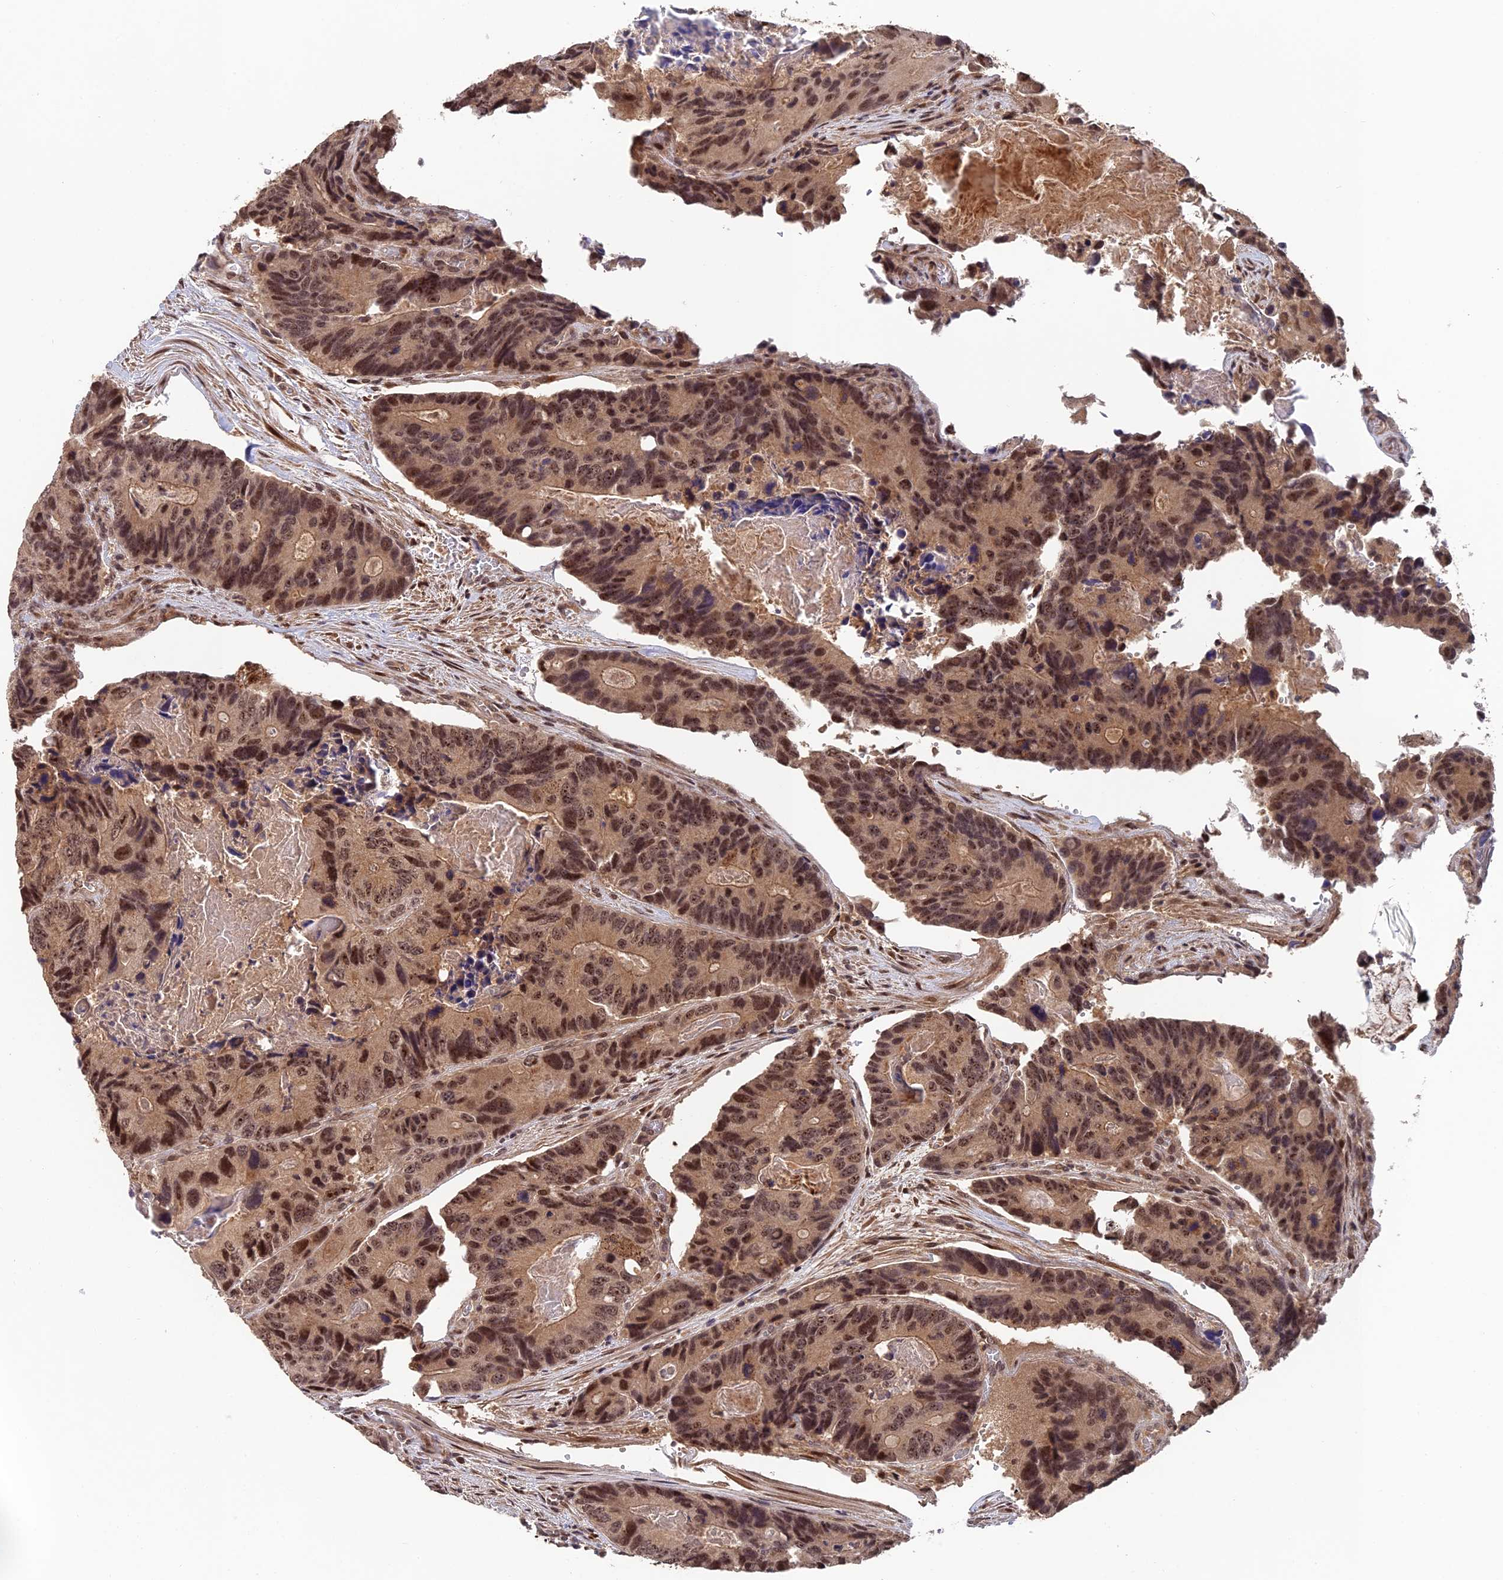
{"staining": {"intensity": "moderate", "quantity": ">75%", "location": "nuclear"}, "tissue": "colorectal cancer", "cell_type": "Tumor cells", "image_type": "cancer", "snomed": [{"axis": "morphology", "description": "Adenocarcinoma, NOS"}, {"axis": "topography", "description": "Colon"}], "caption": "Immunohistochemistry (IHC) staining of adenocarcinoma (colorectal), which displays medium levels of moderate nuclear expression in about >75% of tumor cells indicating moderate nuclear protein positivity. The staining was performed using DAB (3,3'-diaminobenzidine) (brown) for protein detection and nuclei were counterstained in hematoxylin (blue).", "gene": "OSBPL1A", "patient": {"sex": "male", "age": 84}}